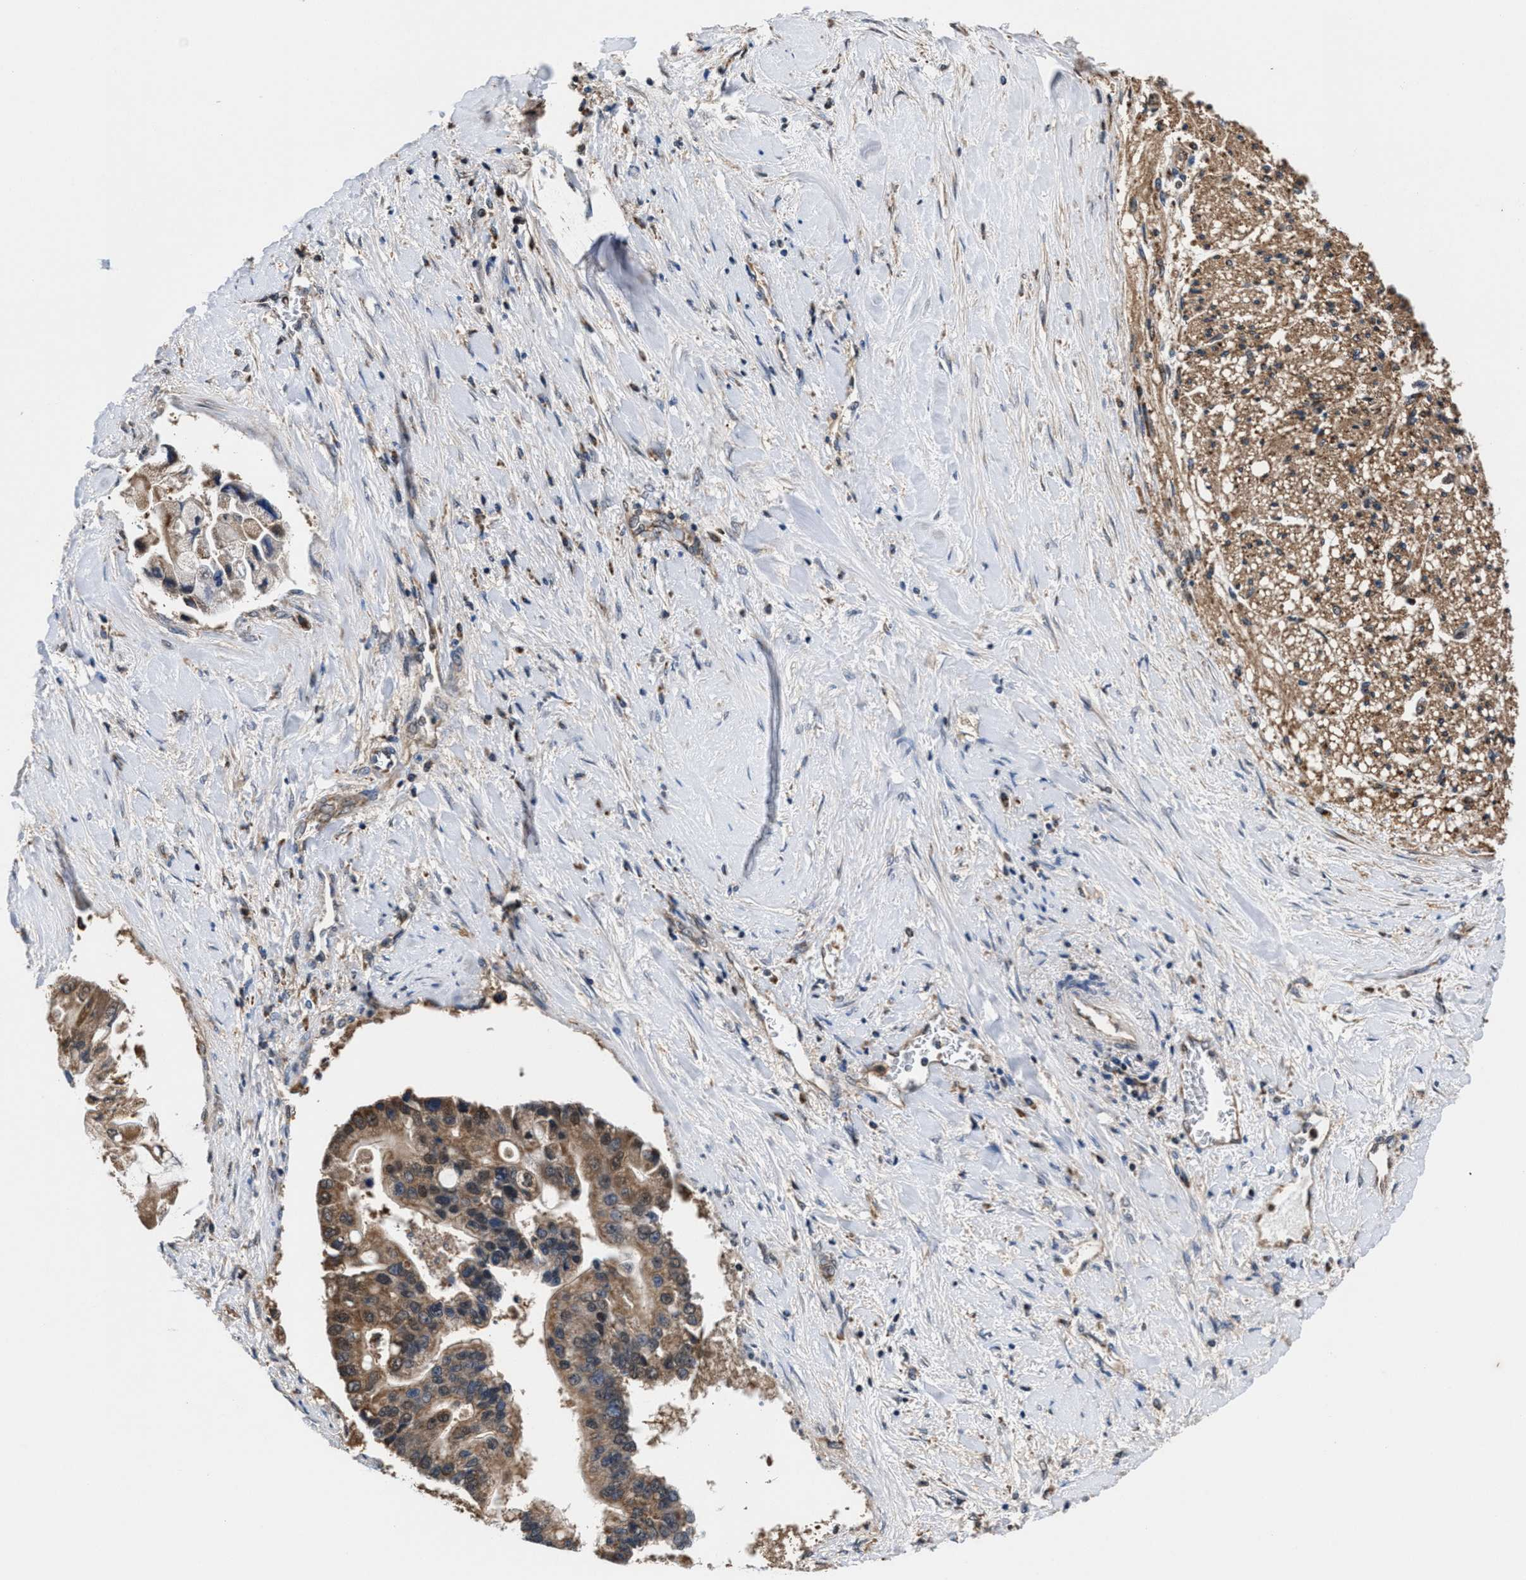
{"staining": {"intensity": "moderate", "quantity": ">75%", "location": "cytoplasmic/membranous"}, "tissue": "liver cancer", "cell_type": "Tumor cells", "image_type": "cancer", "snomed": [{"axis": "morphology", "description": "Cholangiocarcinoma"}, {"axis": "topography", "description": "Liver"}], "caption": "DAB (3,3'-diaminobenzidine) immunohistochemical staining of liver cholangiocarcinoma displays moderate cytoplasmic/membranous protein positivity in approximately >75% of tumor cells.", "gene": "ACLY", "patient": {"sex": "male", "age": 50}}